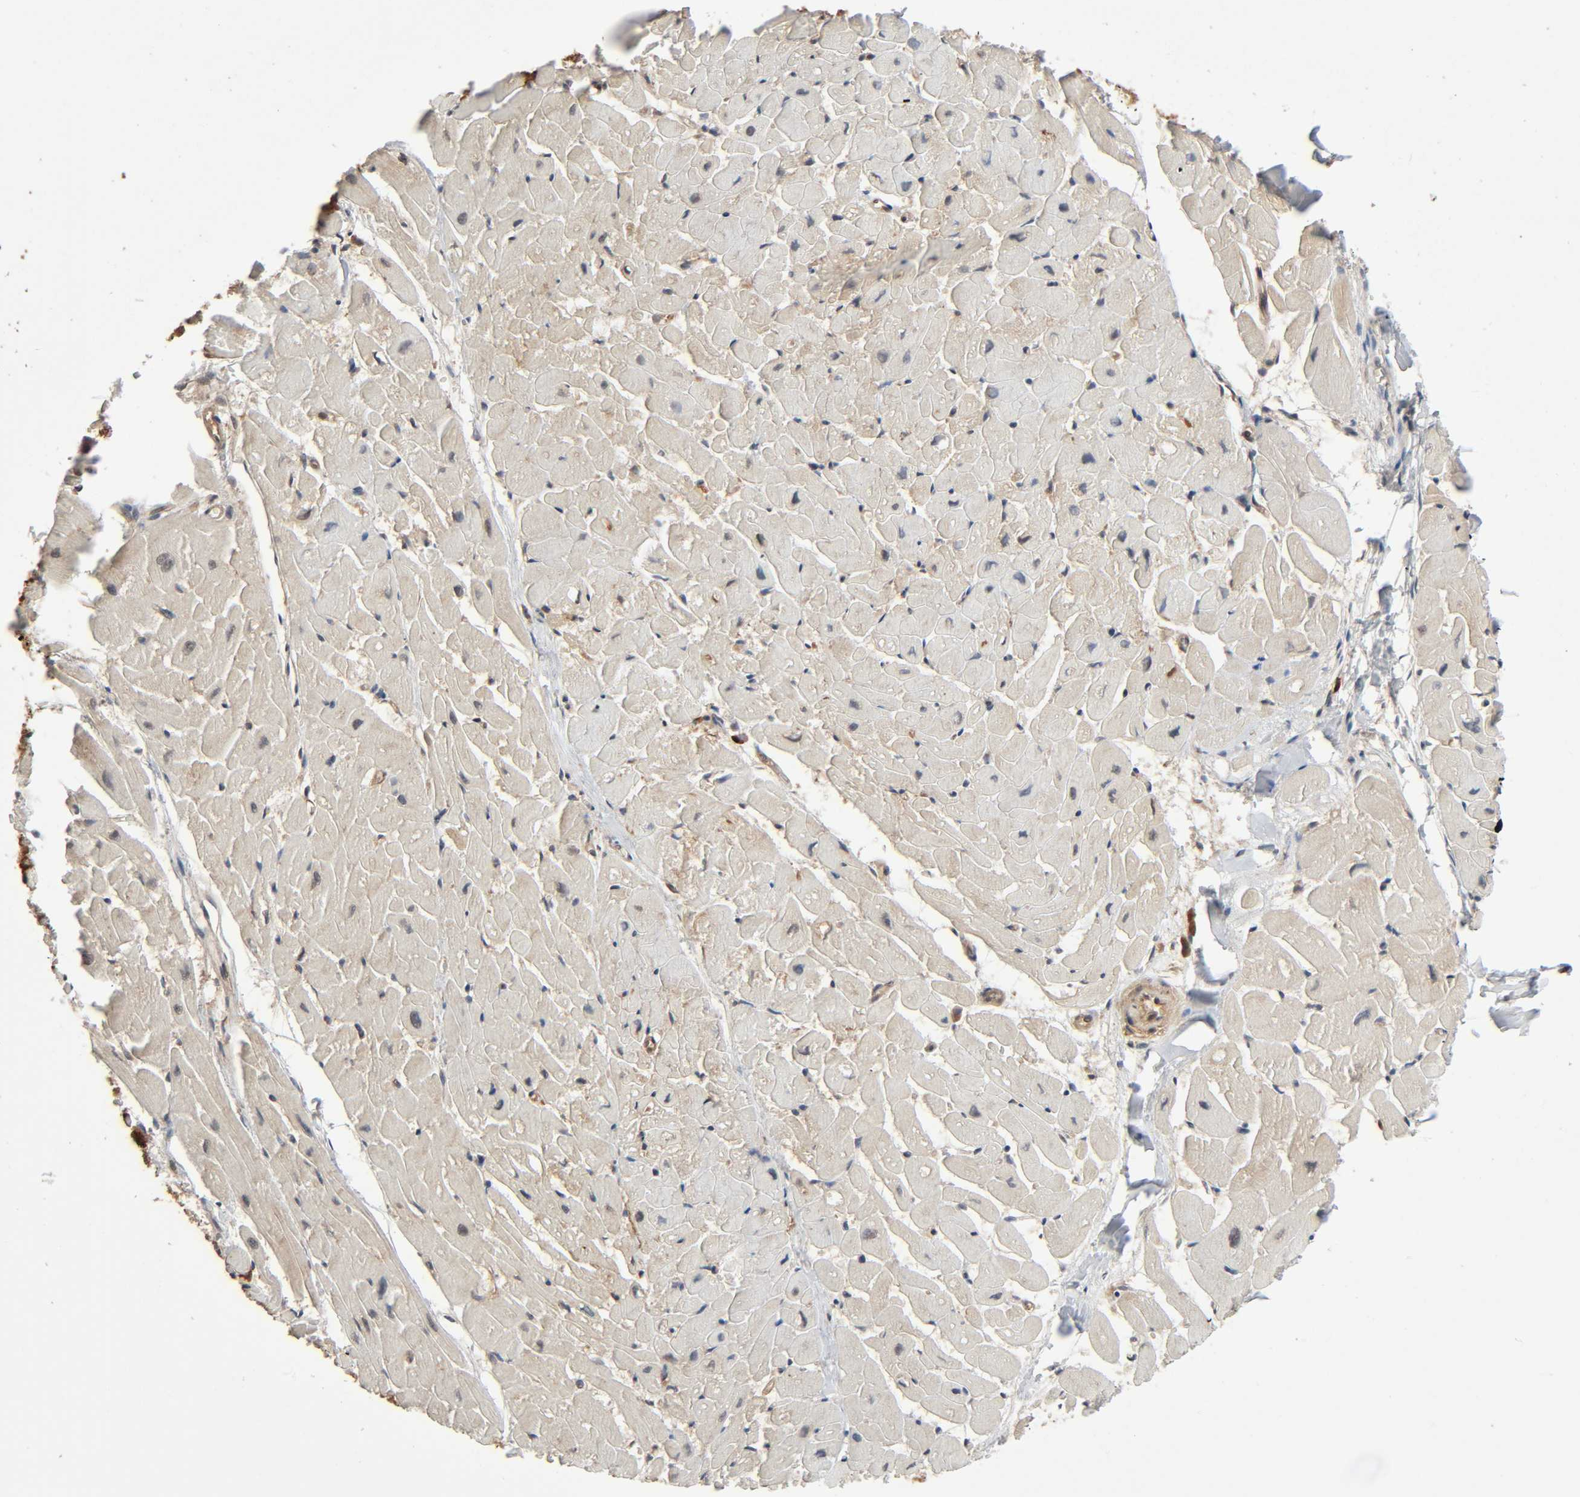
{"staining": {"intensity": "weak", "quantity": "<25%", "location": "cytoplasmic/membranous"}, "tissue": "heart muscle", "cell_type": "Cardiomyocytes", "image_type": "normal", "snomed": [{"axis": "morphology", "description": "Normal tissue, NOS"}, {"axis": "topography", "description": "Heart"}], "caption": "This is an immunohistochemistry histopathology image of normal heart muscle. There is no staining in cardiomyocytes.", "gene": "PPP2R1B", "patient": {"sex": "female", "age": 19}}